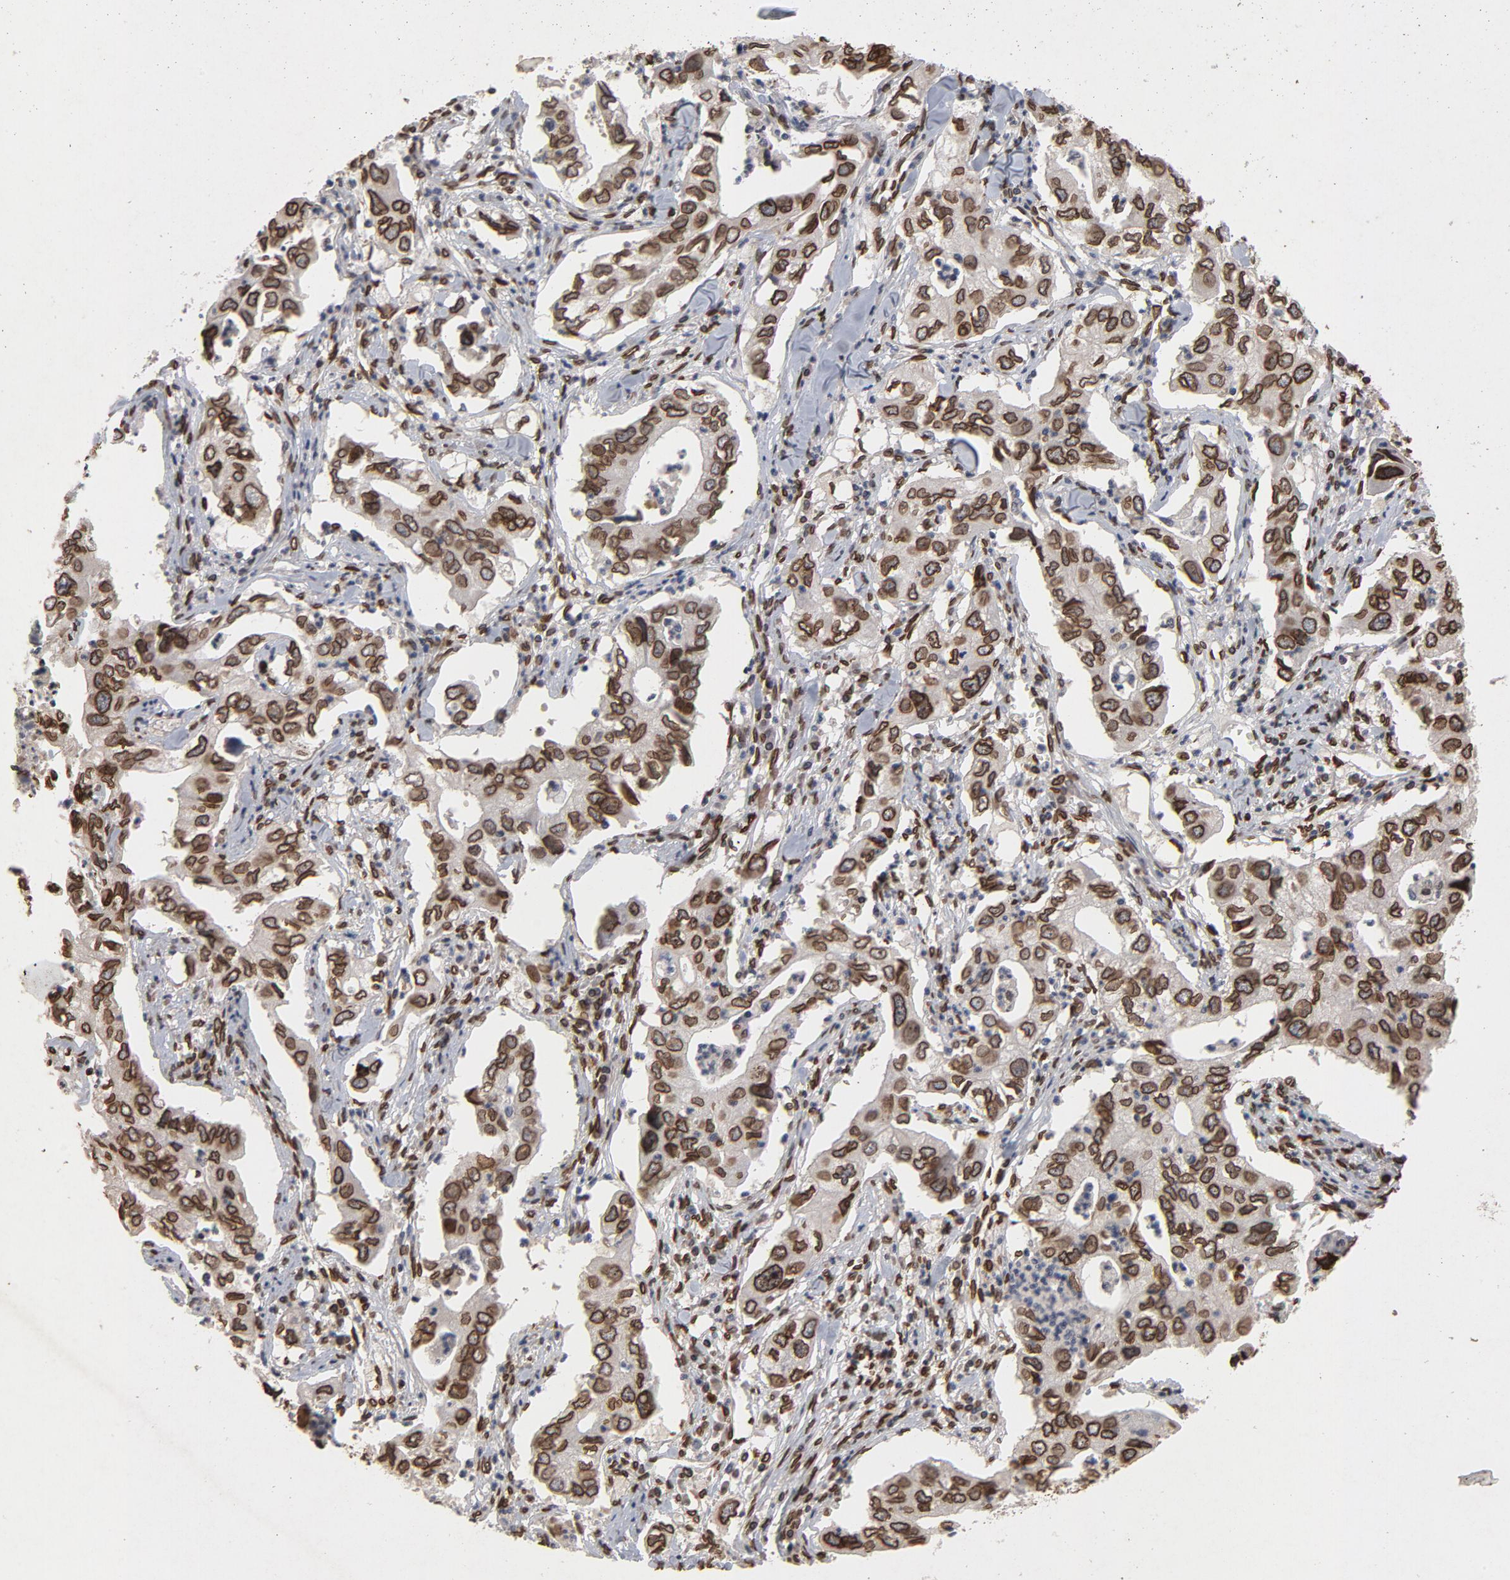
{"staining": {"intensity": "strong", "quantity": ">75%", "location": "cytoplasmic/membranous,nuclear"}, "tissue": "lung cancer", "cell_type": "Tumor cells", "image_type": "cancer", "snomed": [{"axis": "morphology", "description": "Adenocarcinoma, NOS"}, {"axis": "topography", "description": "Lung"}], "caption": "Protein positivity by immunohistochemistry (IHC) reveals strong cytoplasmic/membranous and nuclear expression in approximately >75% of tumor cells in lung cancer.", "gene": "LMNA", "patient": {"sex": "male", "age": 48}}